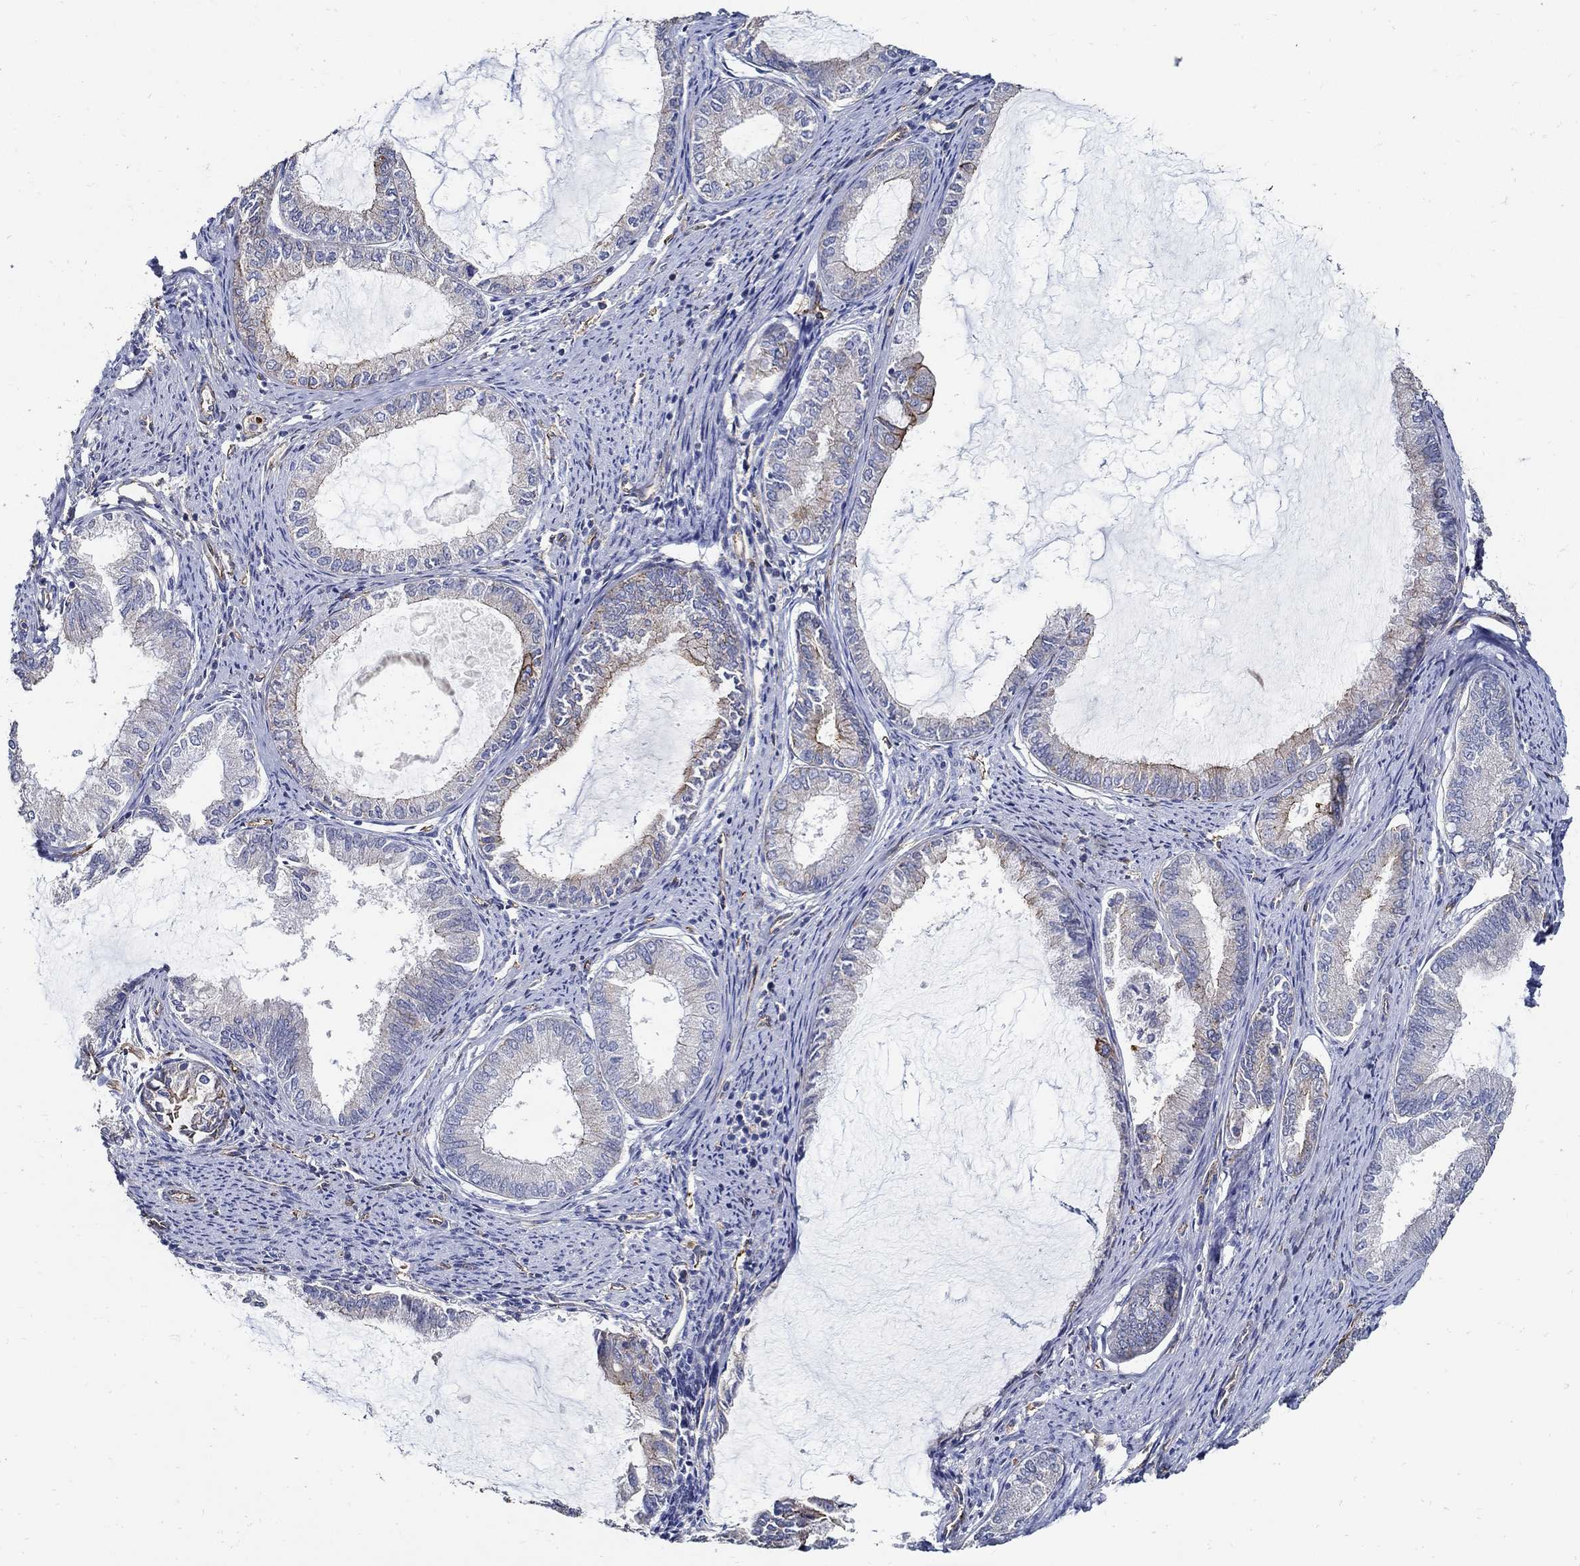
{"staining": {"intensity": "strong", "quantity": "<25%", "location": "cytoplasmic/membranous"}, "tissue": "endometrial cancer", "cell_type": "Tumor cells", "image_type": "cancer", "snomed": [{"axis": "morphology", "description": "Adenocarcinoma, NOS"}, {"axis": "topography", "description": "Endometrium"}], "caption": "Immunohistochemistry image of neoplastic tissue: endometrial cancer stained using IHC displays medium levels of strong protein expression localized specifically in the cytoplasmic/membranous of tumor cells, appearing as a cytoplasmic/membranous brown color.", "gene": "APBB3", "patient": {"sex": "female", "age": 86}}